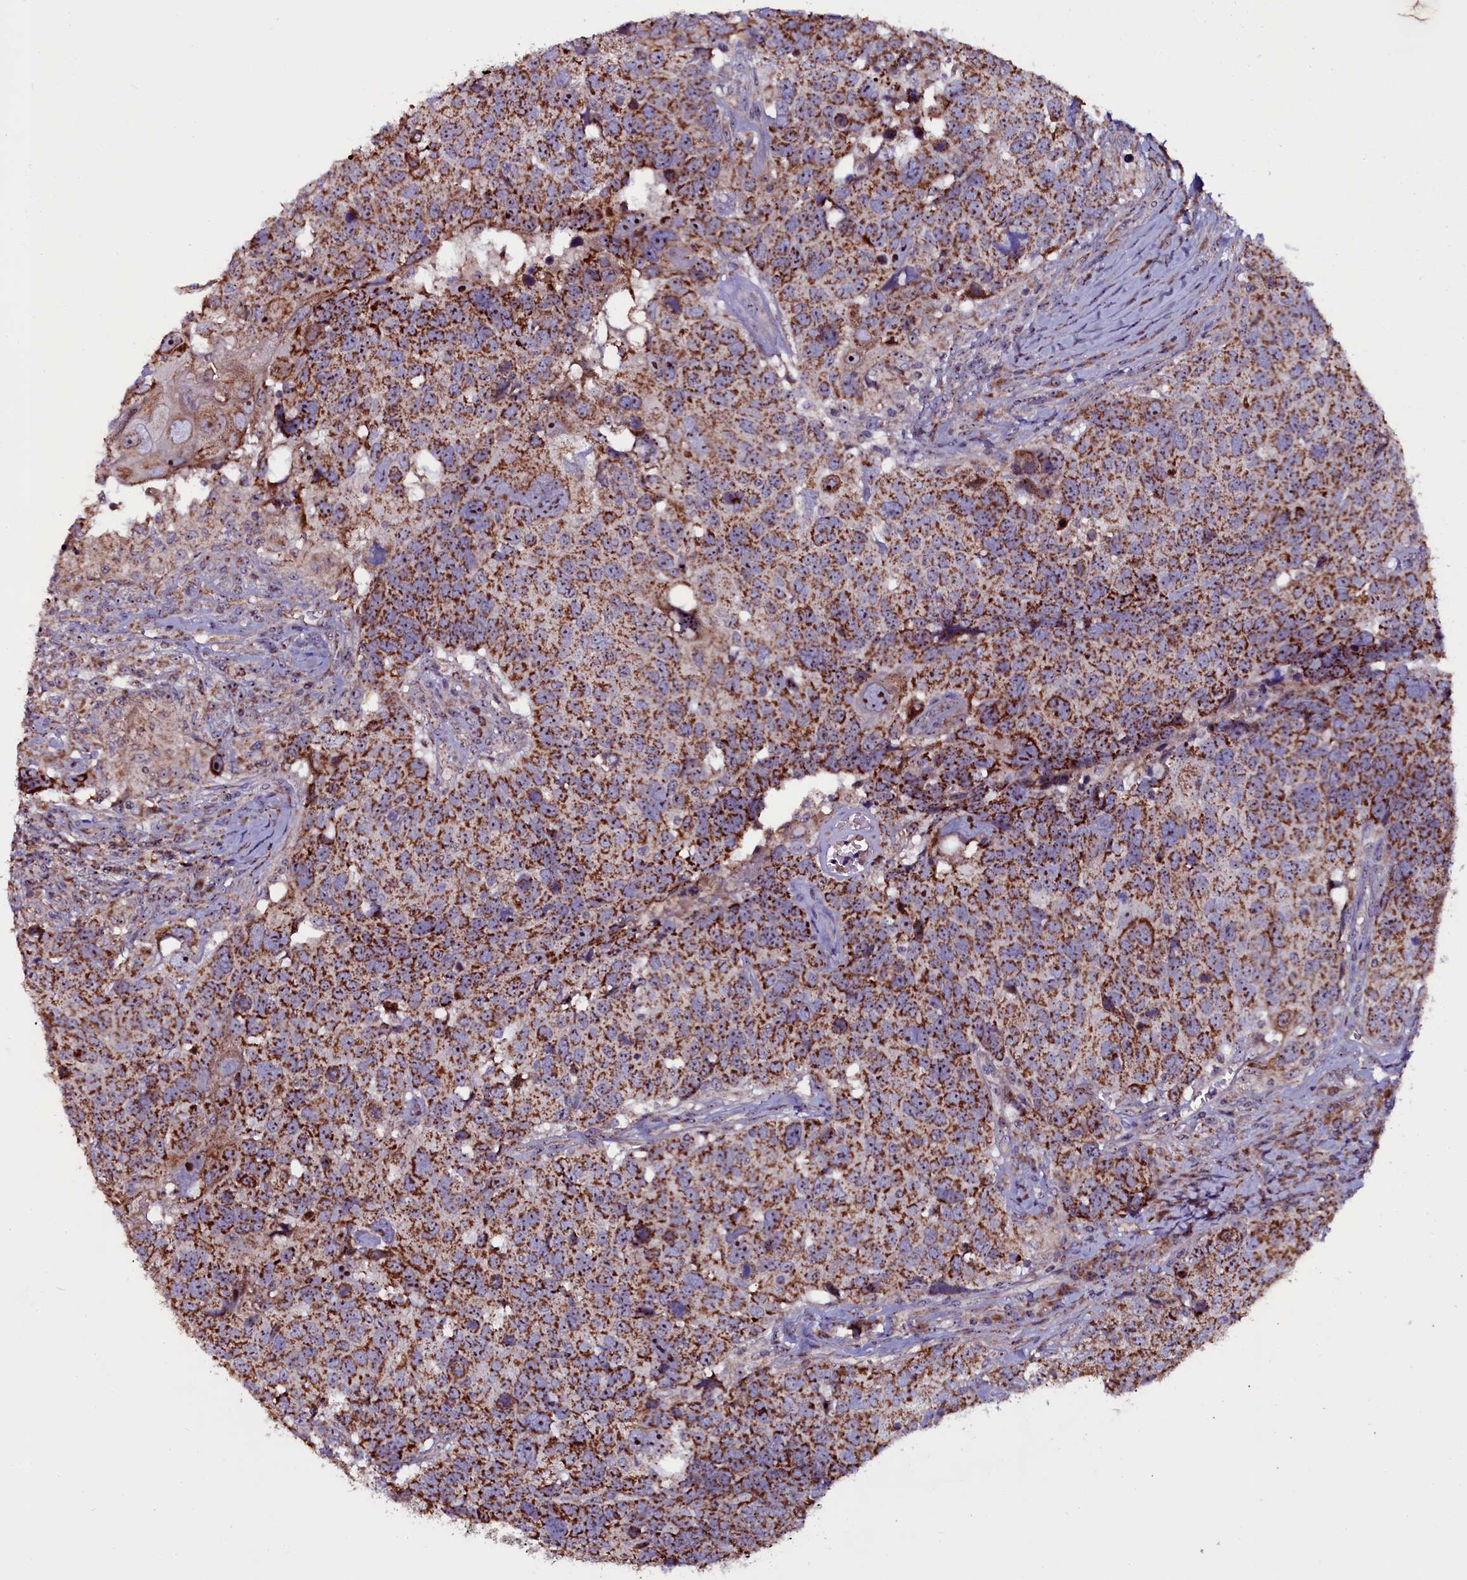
{"staining": {"intensity": "strong", "quantity": ">75%", "location": "cytoplasmic/membranous,nuclear"}, "tissue": "head and neck cancer", "cell_type": "Tumor cells", "image_type": "cancer", "snomed": [{"axis": "morphology", "description": "Squamous cell carcinoma, NOS"}, {"axis": "topography", "description": "Head-Neck"}], "caption": "The photomicrograph reveals staining of squamous cell carcinoma (head and neck), revealing strong cytoplasmic/membranous and nuclear protein expression (brown color) within tumor cells. Immunohistochemistry stains the protein in brown and the nuclei are stained blue.", "gene": "NAA80", "patient": {"sex": "male", "age": 66}}